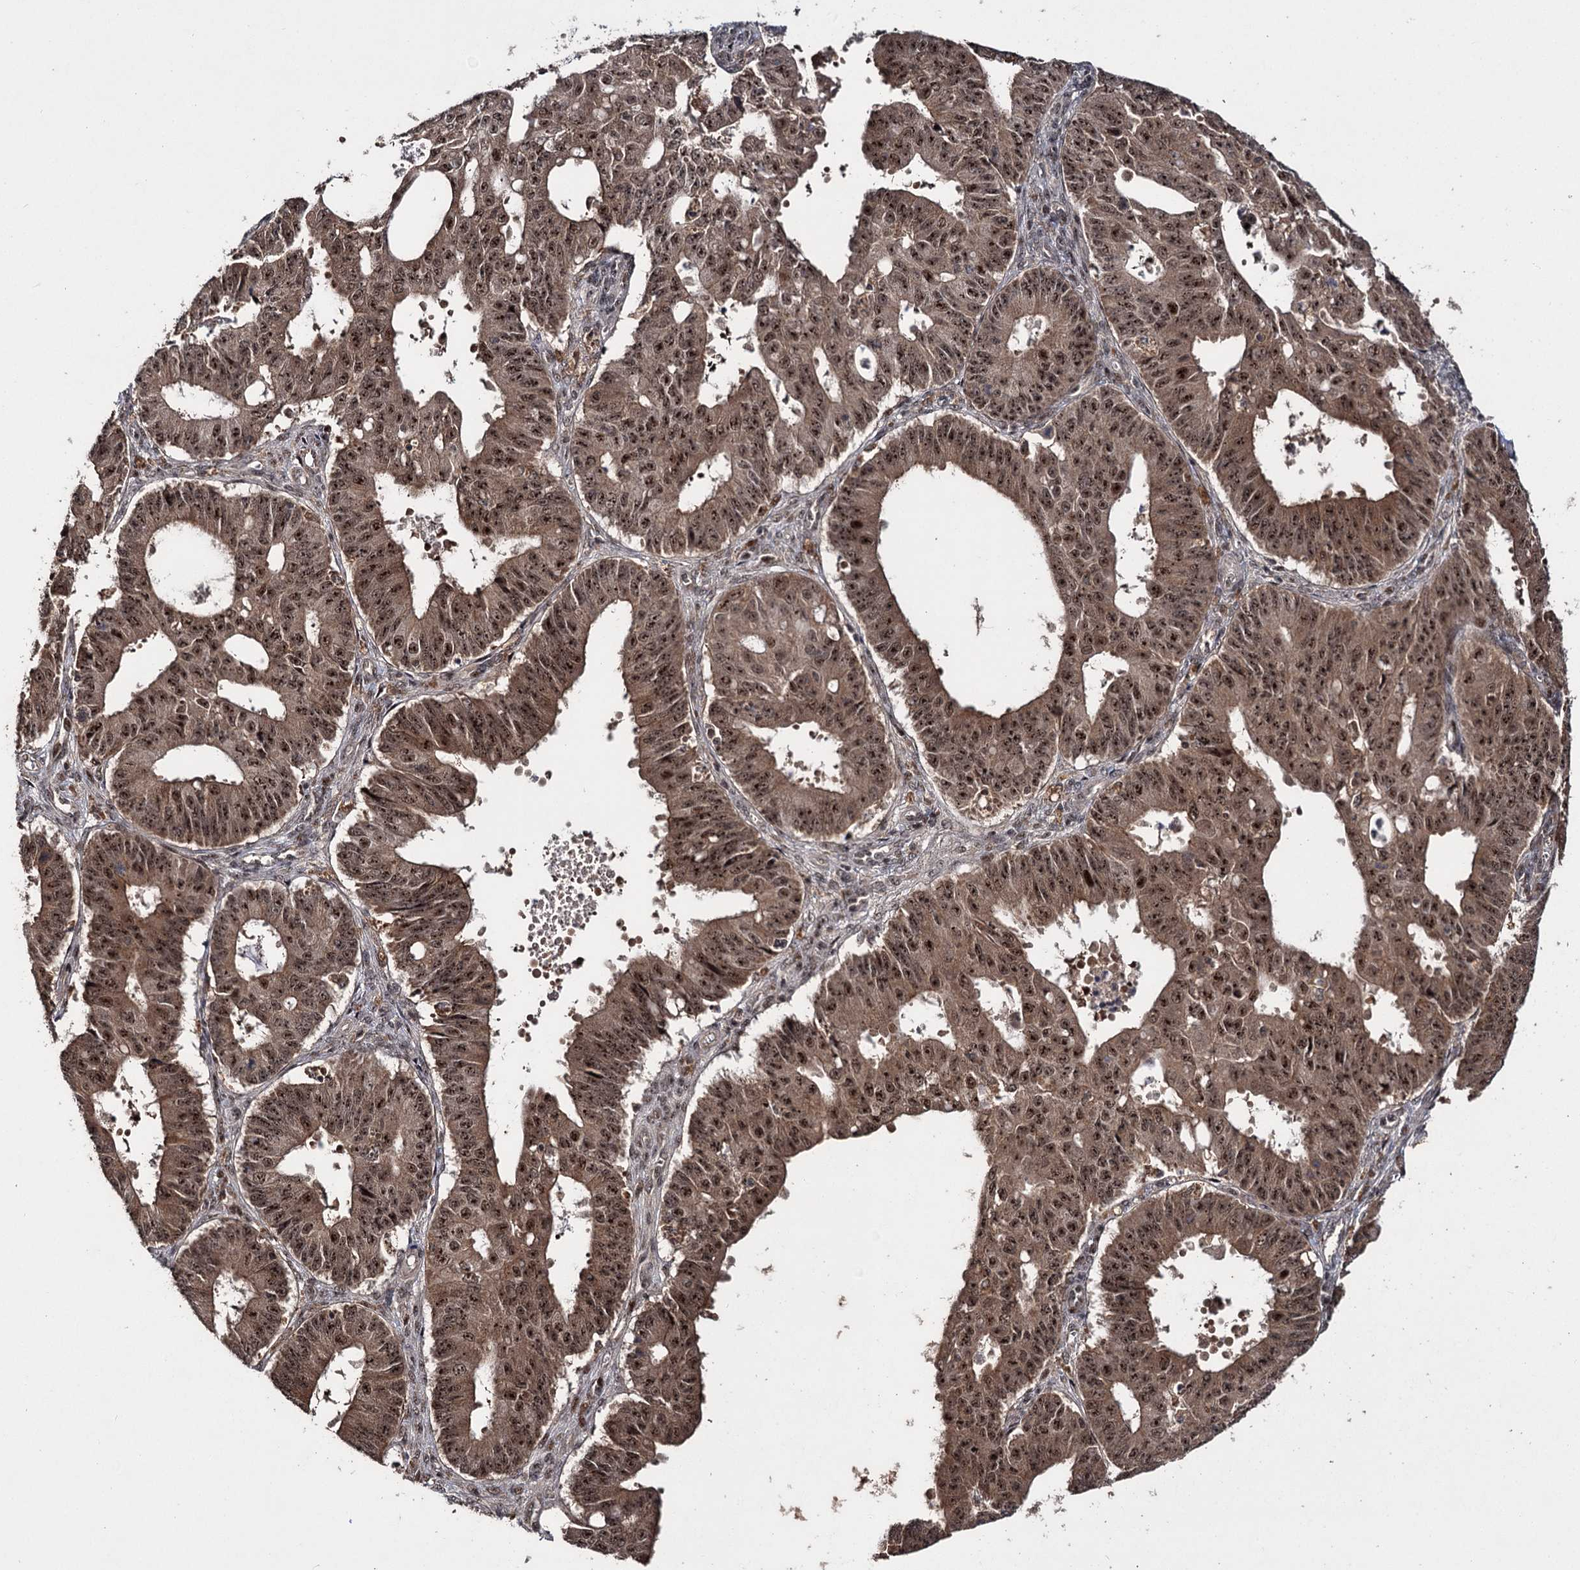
{"staining": {"intensity": "strong", "quantity": ">75%", "location": "cytoplasmic/membranous,nuclear"}, "tissue": "ovarian cancer", "cell_type": "Tumor cells", "image_type": "cancer", "snomed": [{"axis": "morphology", "description": "Carcinoma, endometroid"}, {"axis": "topography", "description": "Appendix"}, {"axis": "topography", "description": "Ovary"}], "caption": "Endometroid carcinoma (ovarian) stained with immunohistochemistry (IHC) shows strong cytoplasmic/membranous and nuclear staining in about >75% of tumor cells.", "gene": "MKNK2", "patient": {"sex": "female", "age": 42}}